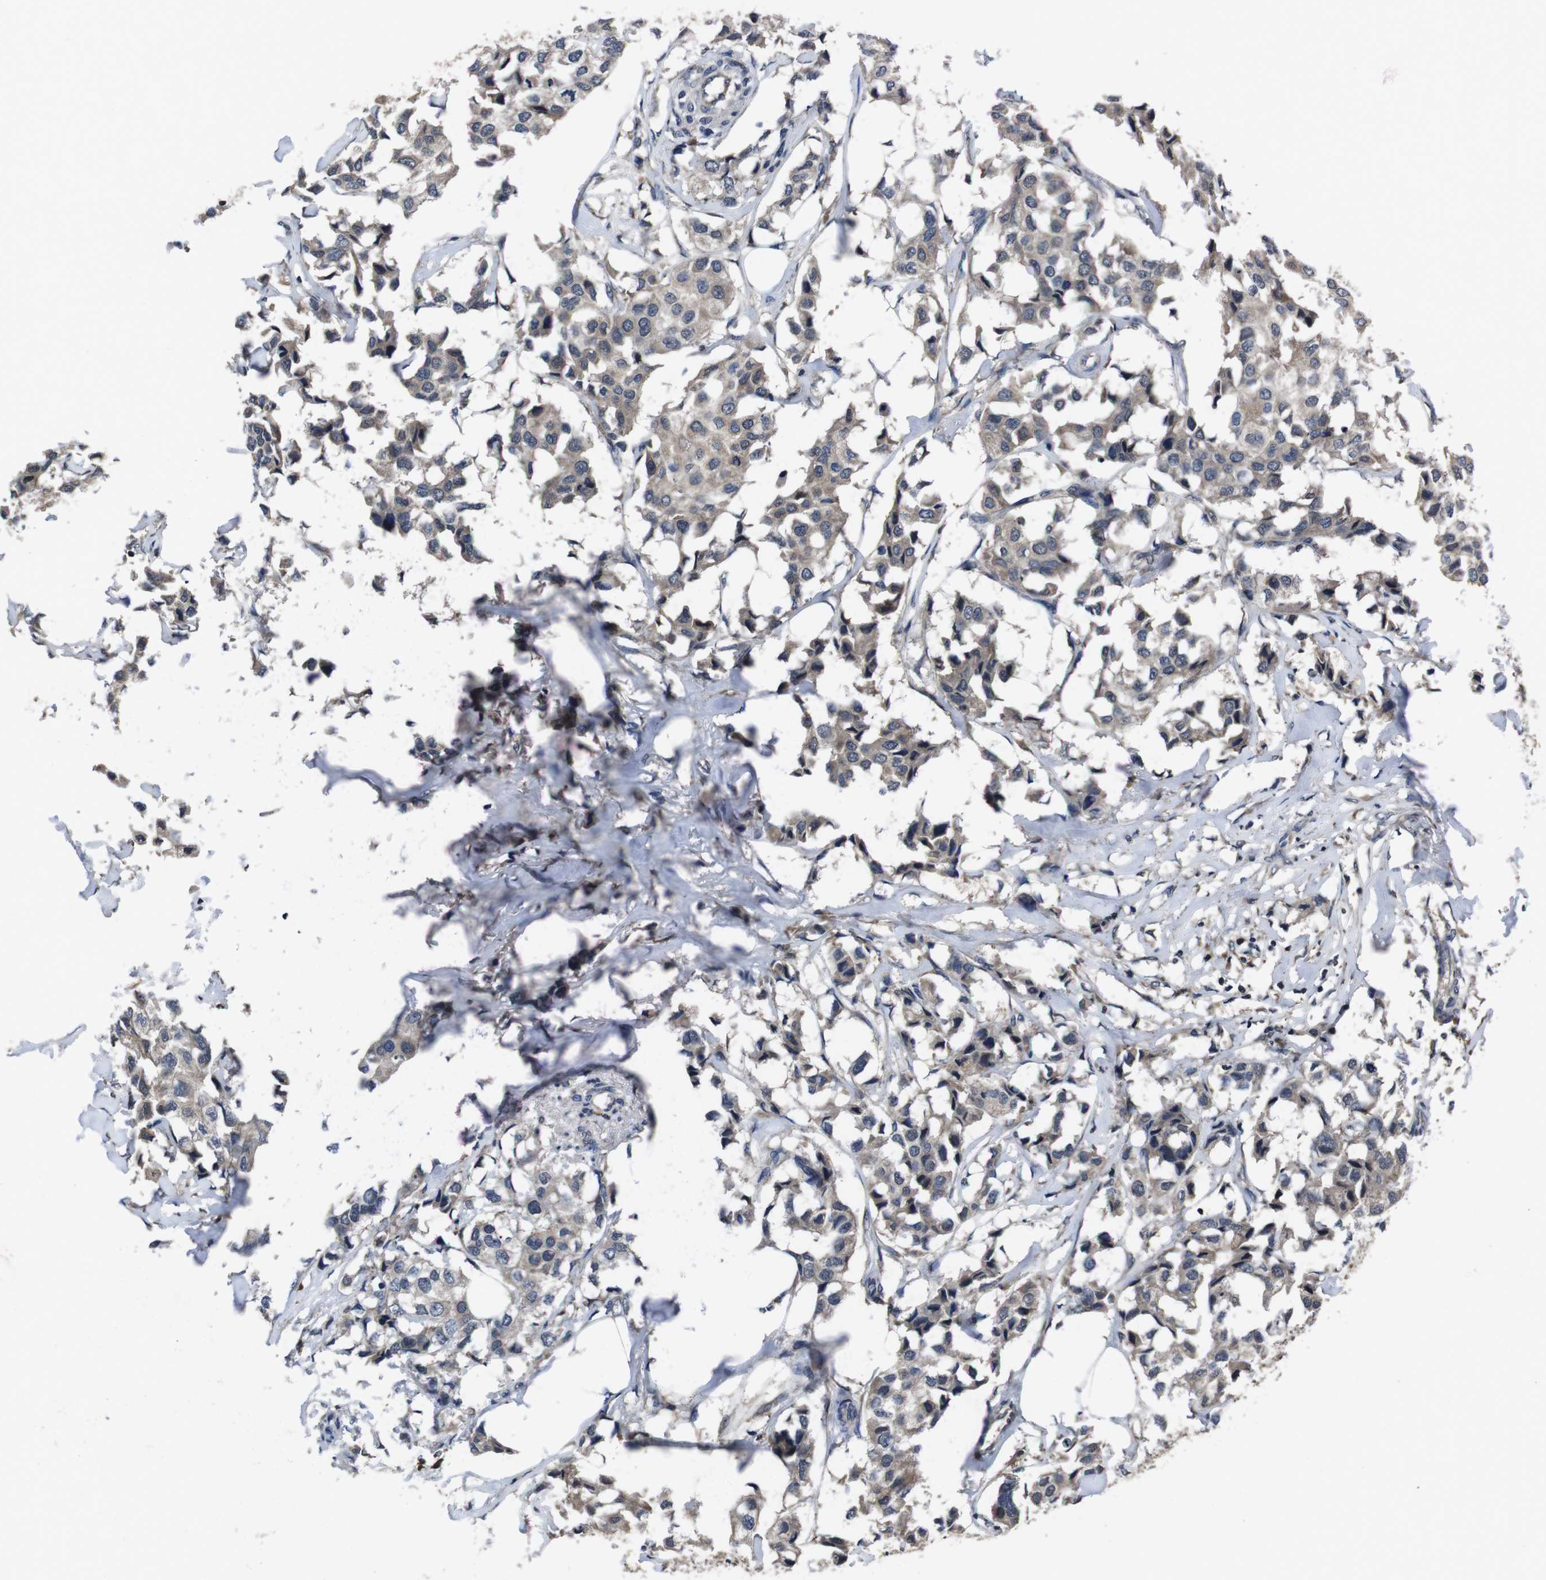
{"staining": {"intensity": "weak", "quantity": ">75%", "location": "cytoplasmic/membranous"}, "tissue": "breast cancer", "cell_type": "Tumor cells", "image_type": "cancer", "snomed": [{"axis": "morphology", "description": "Duct carcinoma"}, {"axis": "topography", "description": "Breast"}], "caption": "Brown immunohistochemical staining in breast cancer demonstrates weak cytoplasmic/membranous expression in about >75% of tumor cells.", "gene": "CXCL11", "patient": {"sex": "female", "age": 80}}